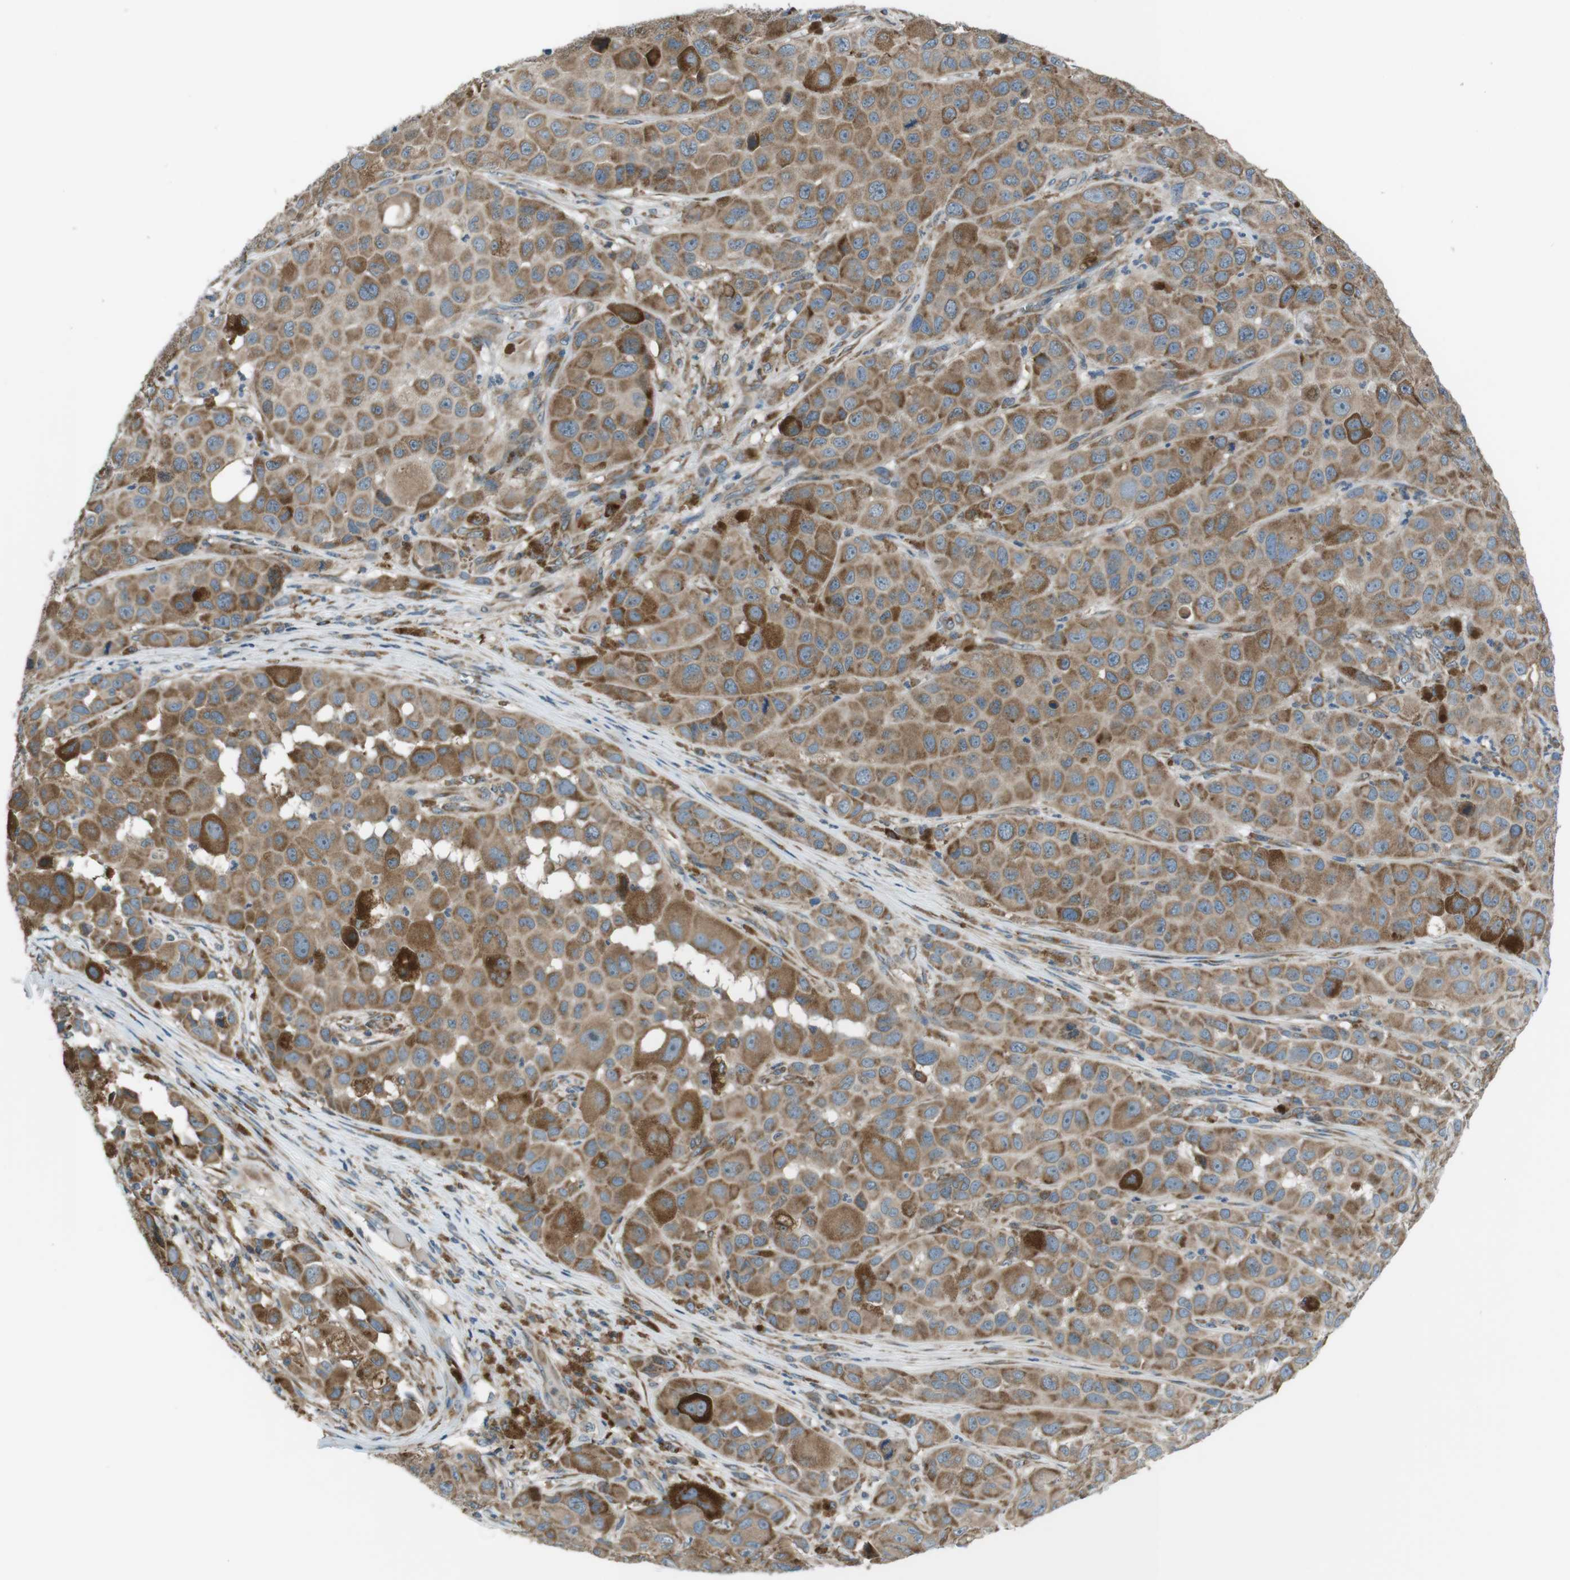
{"staining": {"intensity": "moderate", "quantity": ">75%", "location": "cytoplasmic/membranous"}, "tissue": "melanoma", "cell_type": "Tumor cells", "image_type": "cancer", "snomed": [{"axis": "morphology", "description": "Malignant melanoma, NOS"}, {"axis": "topography", "description": "Skin"}], "caption": "Melanoma tissue reveals moderate cytoplasmic/membranous expression in about >75% of tumor cells", "gene": "SSR3", "patient": {"sex": "male", "age": 96}}